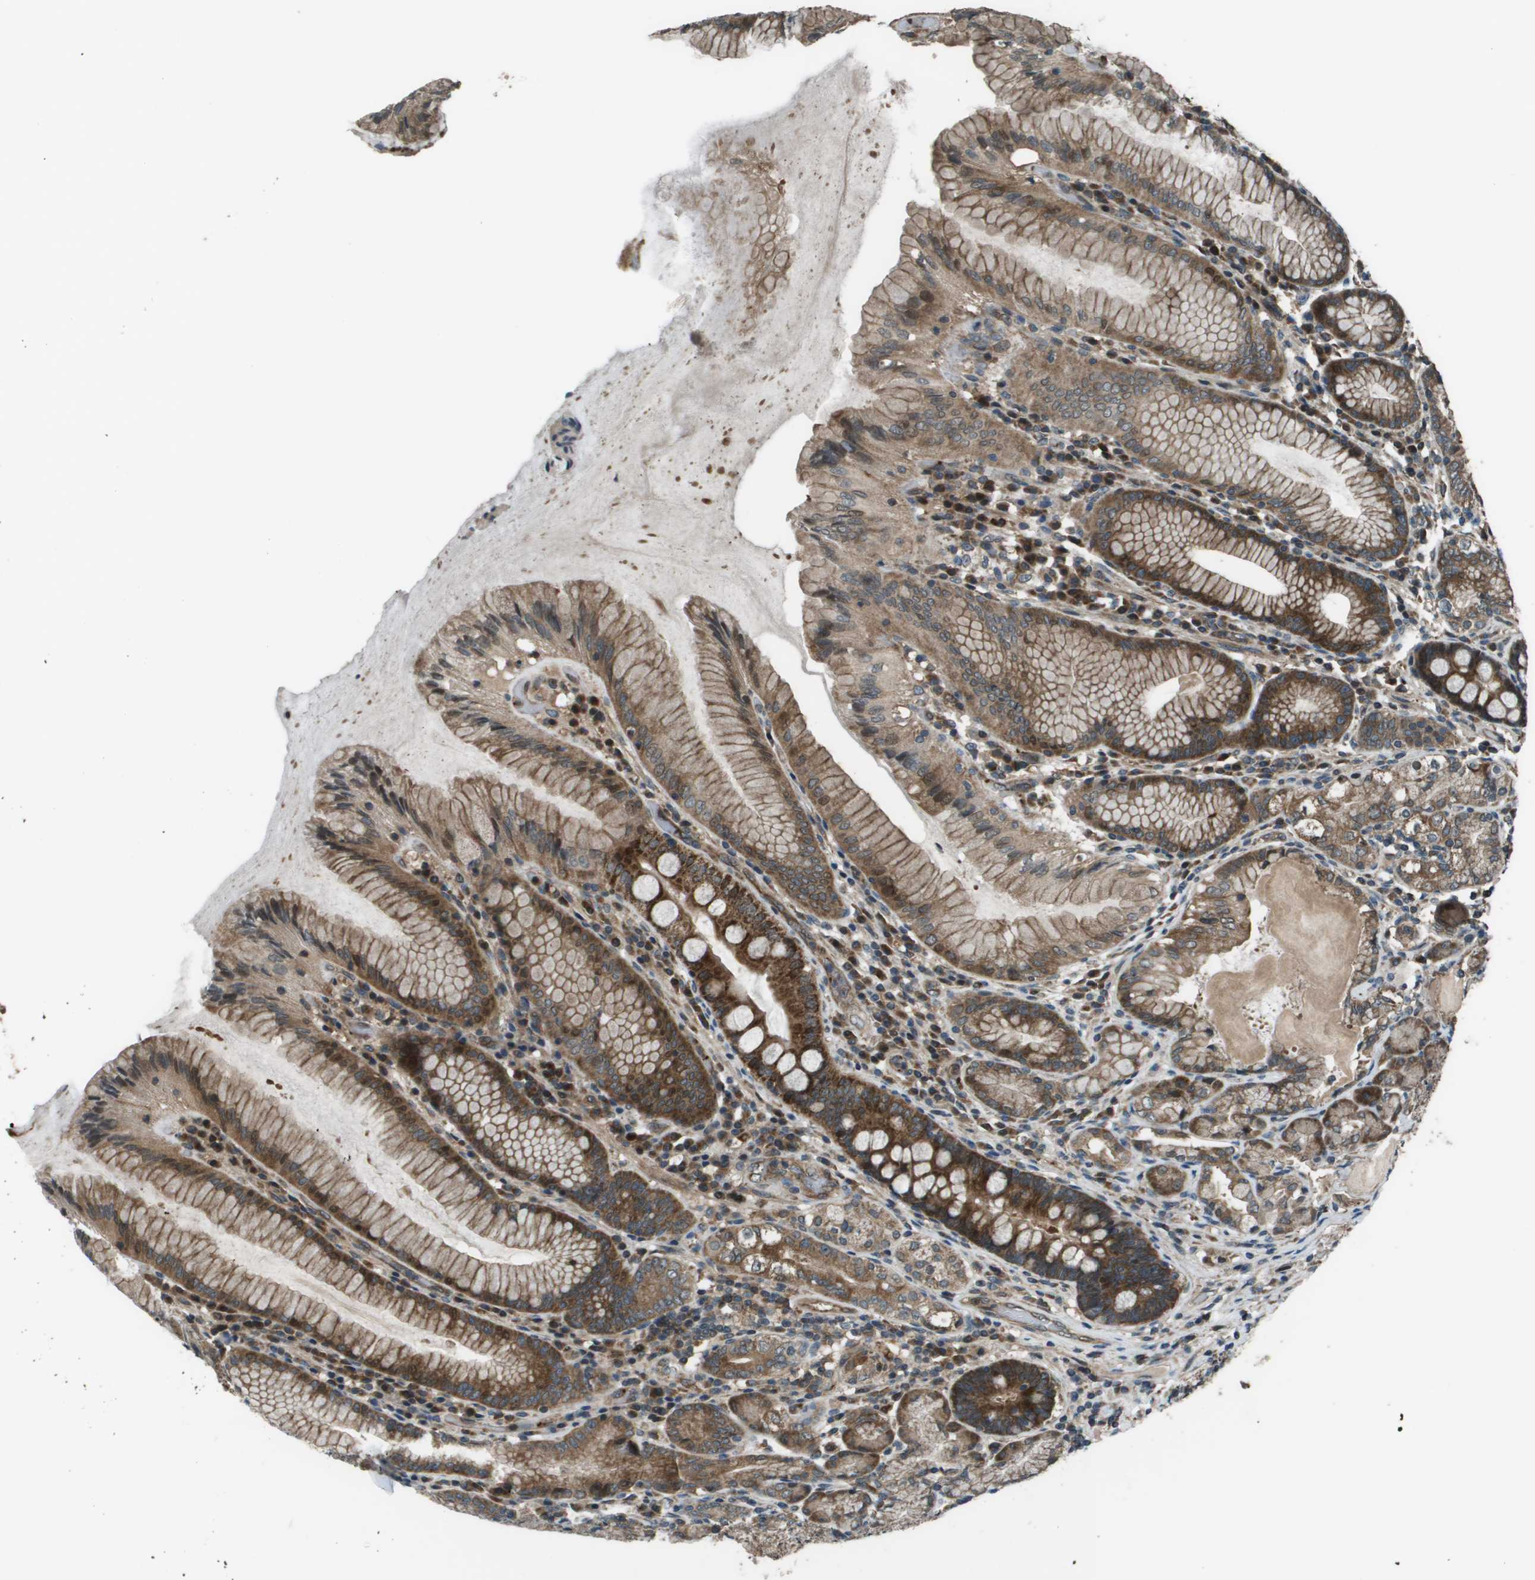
{"staining": {"intensity": "strong", "quantity": "25%-75%", "location": "cytoplasmic/membranous"}, "tissue": "stomach", "cell_type": "Glandular cells", "image_type": "normal", "snomed": [{"axis": "morphology", "description": "Normal tissue, NOS"}, {"axis": "topography", "description": "Stomach, lower"}], "caption": "Immunohistochemical staining of unremarkable stomach reveals high levels of strong cytoplasmic/membranous positivity in about 25%-75% of glandular cells.", "gene": "PLPBP", "patient": {"sex": "female", "age": 76}}